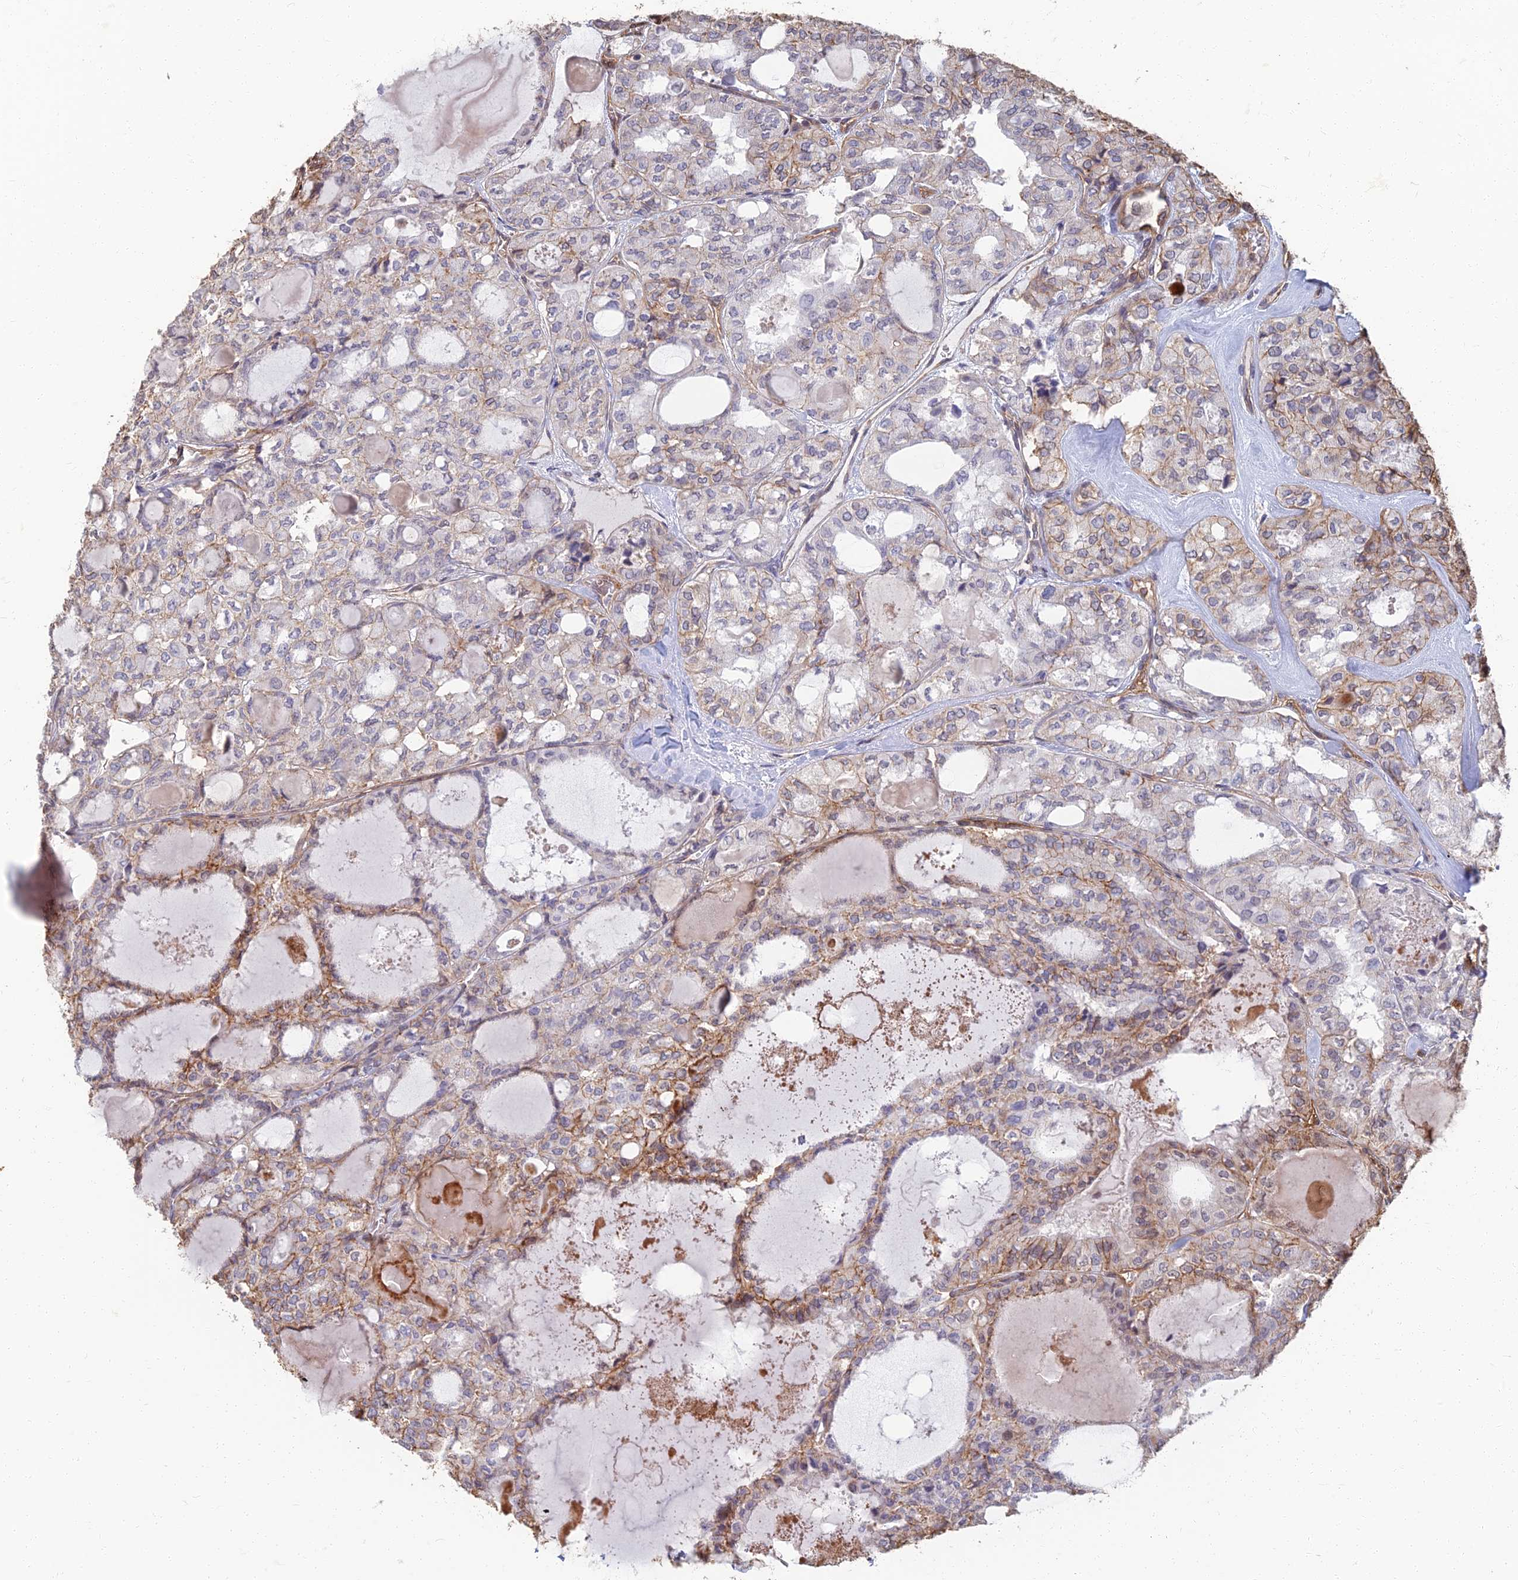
{"staining": {"intensity": "moderate", "quantity": "25%-75%", "location": "cytoplasmic/membranous"}, "tissue": "thyroid cancer", "cell_type": "Tumor cells", "image_type": "cancer", "snomed": [{"axis": "morphology", "description": "Follicular adenoma carcinoma, NOS"}, {"axis": "topography", "description": "Thyroid gland"}], "caption": "Tumor cells show medium levels of moderate cytoplasmic/membranous staining in approximately 25%-75% of cells in thyroid cancer (follicular adenoma carcinoma). The protein of interest is shown in brown color, while the nuclei are stained blue.", "gene": "LRRN3", "patient": {"sex": "male", "age": 75}}